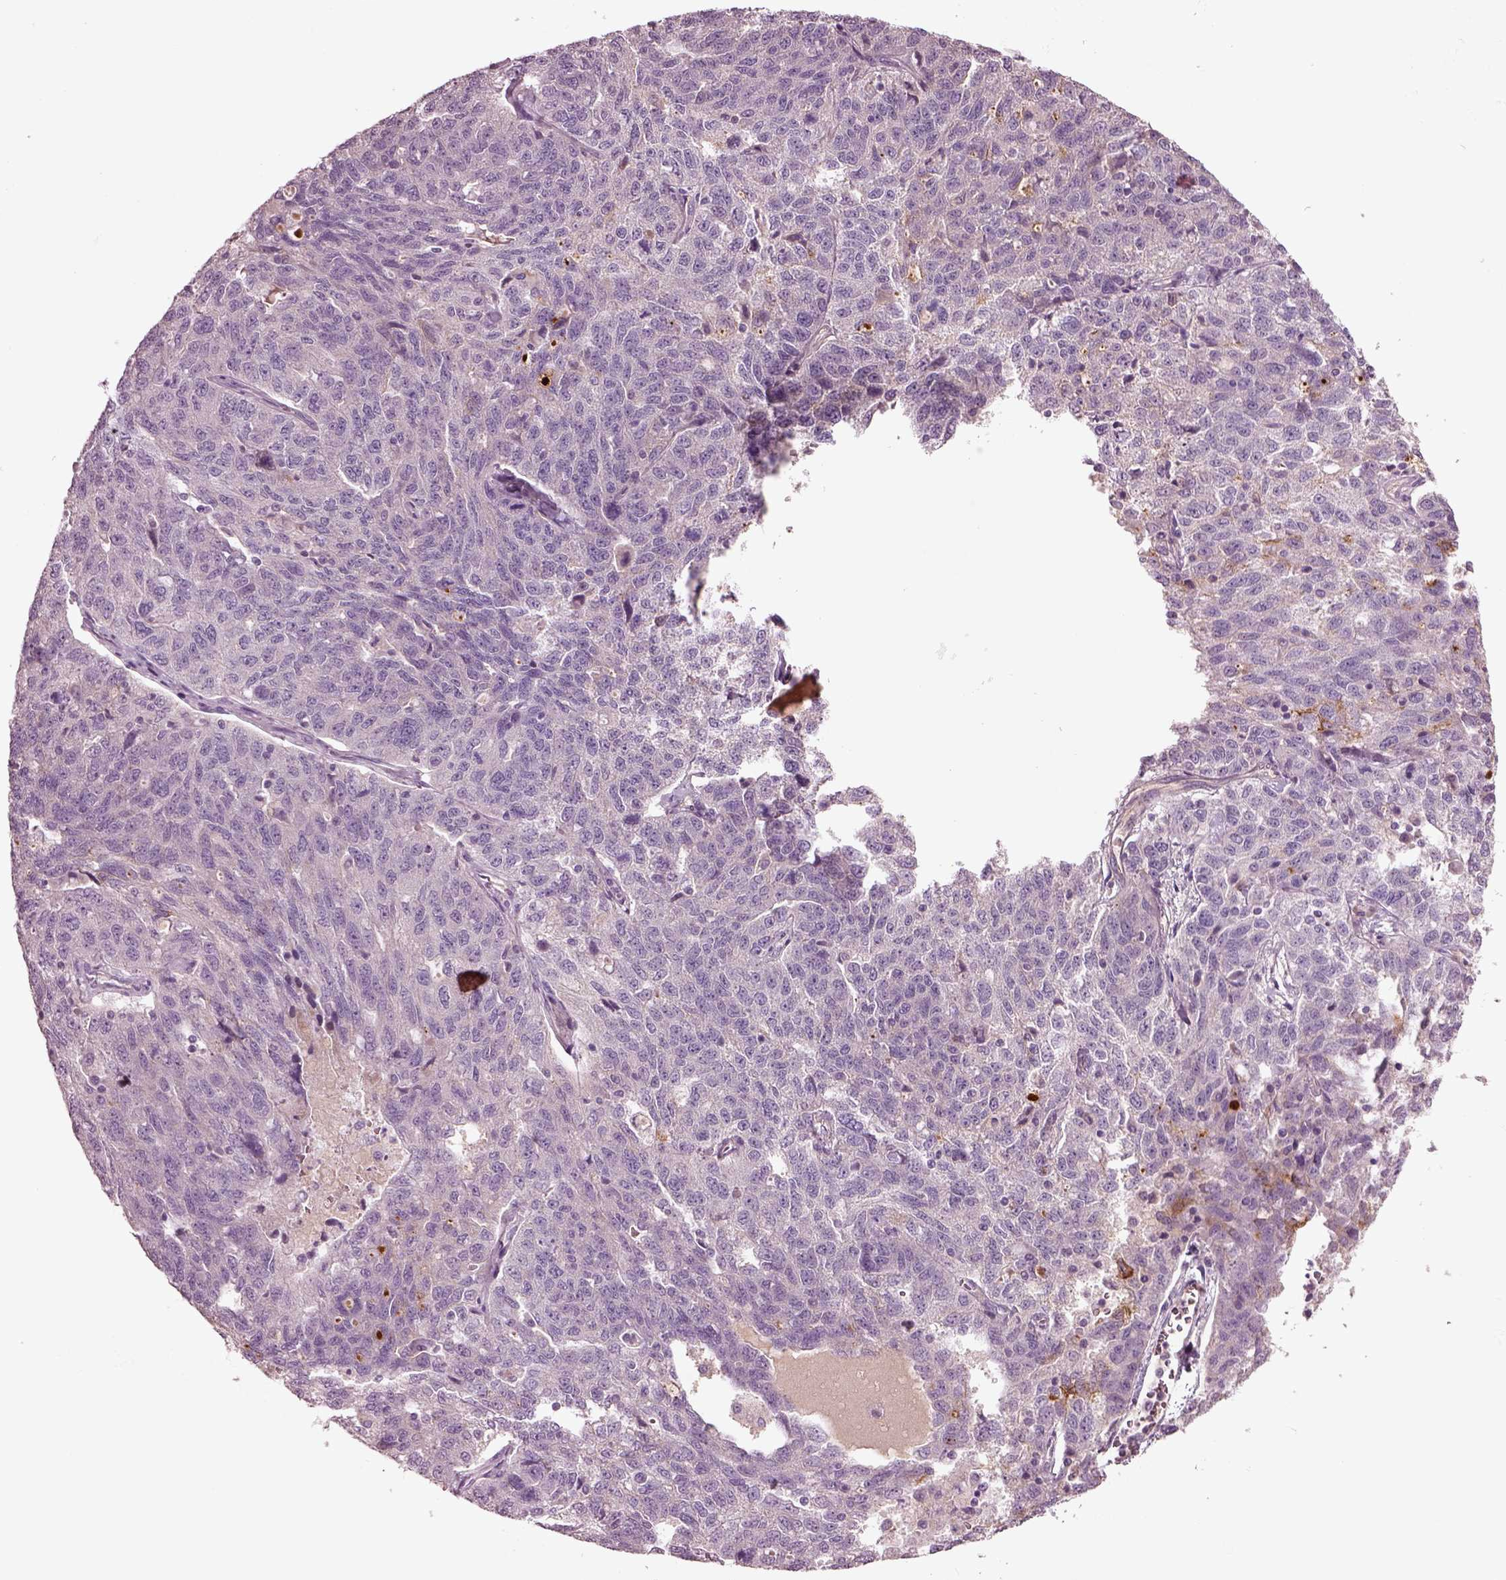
{"staining": {"intensity": "negative", "quantity": "none", "location": "none"}, "tissue": "ovarian cancer", "cell_type": "Tumor cells", "image_type": "cancer", "snomed": [{"axis": "morphology", "description": "Cystadenocarcinoma, serous, NOS"}, {"axis": "topography", "description": "Ovary"}], "caption": "An immunohistochemistry micrograph of ovarian cancer (serous cystadenocarcinoma) is shown. There is no staining in tumor cells of ovarian cancer (serous cystadenocarcinoma).", "gene": "DUOXA2", "patient": {"sex": "female", "age": 71}}